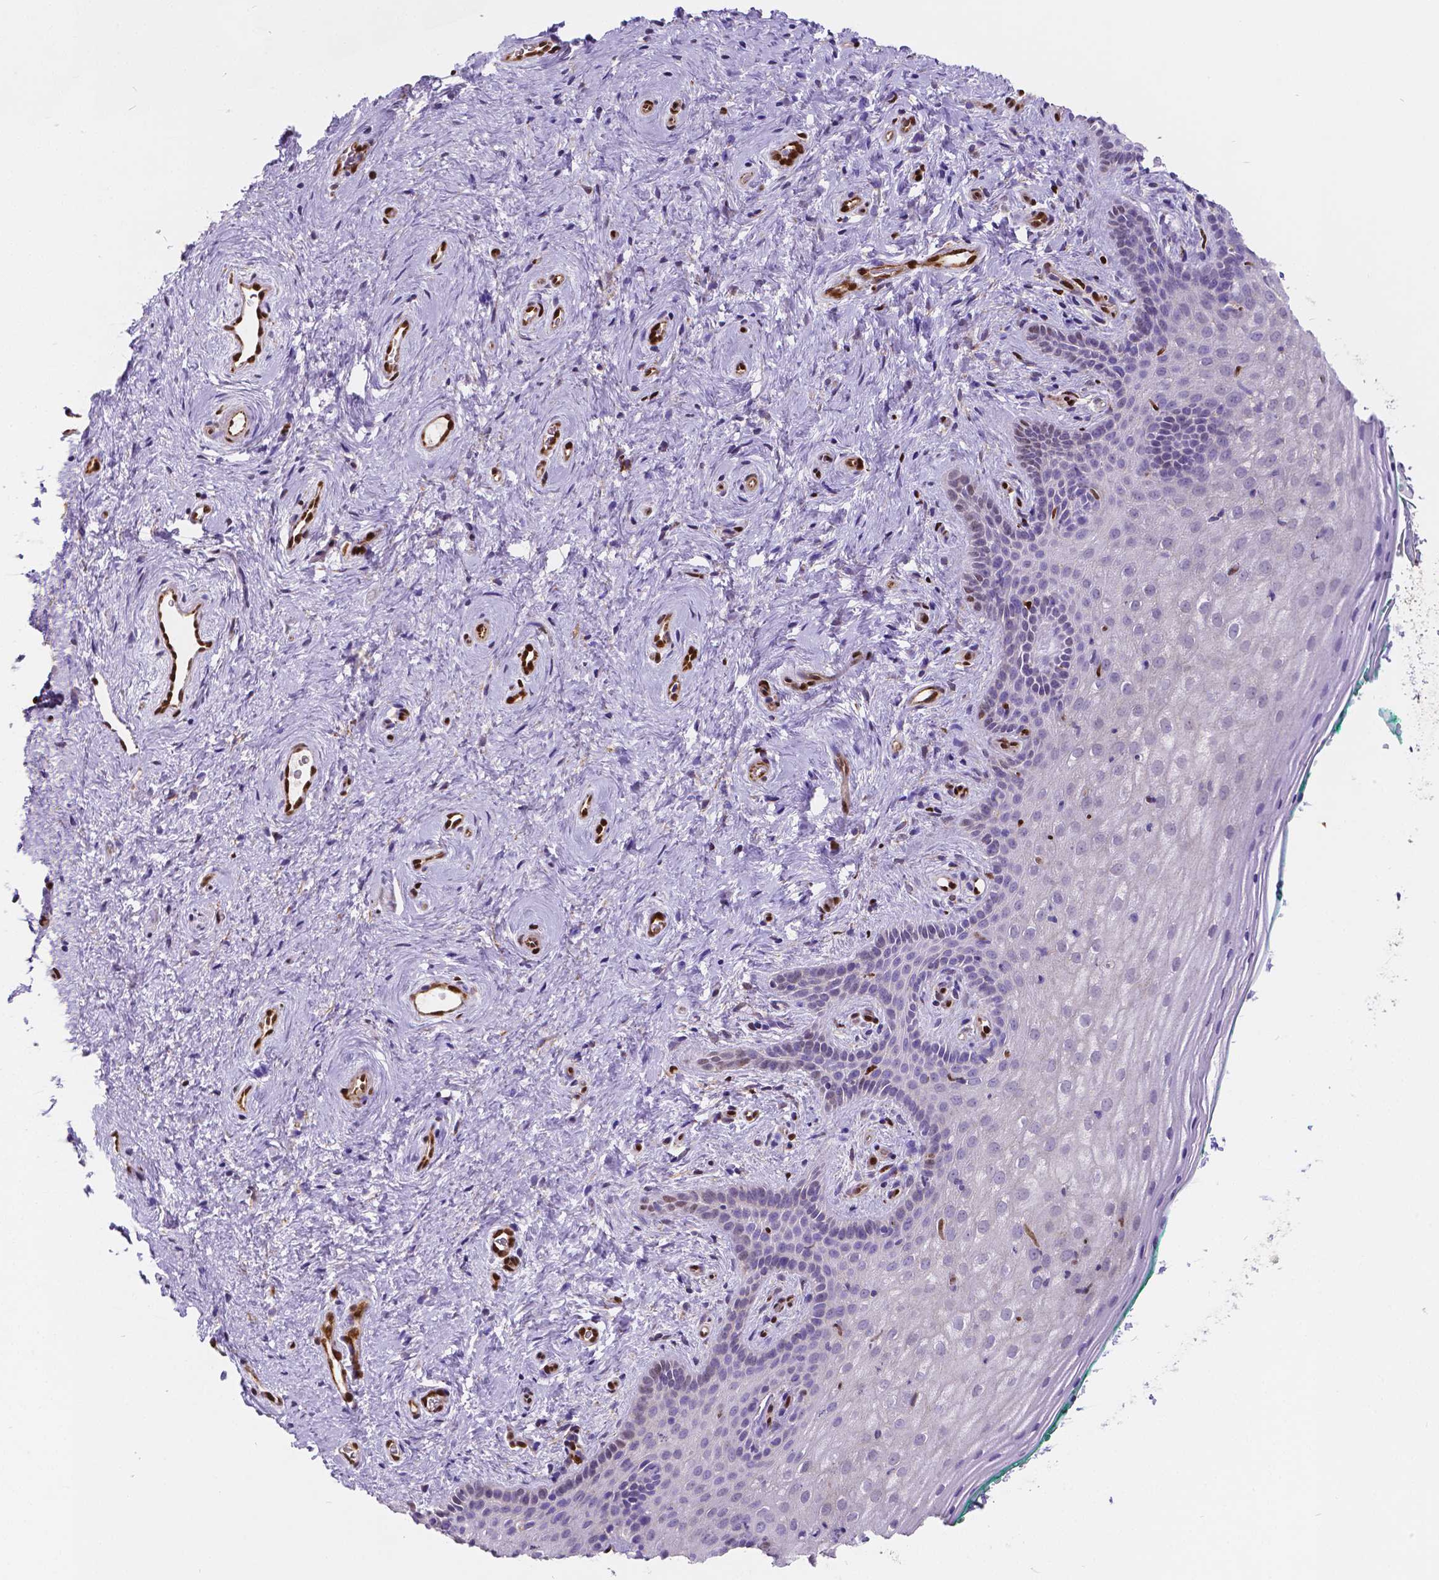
{"staining": {"intensity": "negative", "quantity": "none", "location": "none"}, "tissue": "vagina", "cell_type": "Squamous epithelial cells", "image_type": "normal", "snomed": [{"axis": "morphology", "description": "Normal tissue, NOS"}, {"axis": "topography", "description": "Vagina"}], "caption": "Immunohistochemical staining of normal vagina shows no significant positivity in squamous epithelial cells. (Brightfield microscopy of DAB (3,3'-diaminobenzidine) IHC at high magnification).", "gene": "MEF2C", "patient": {"sex": "female", "age": 45}}